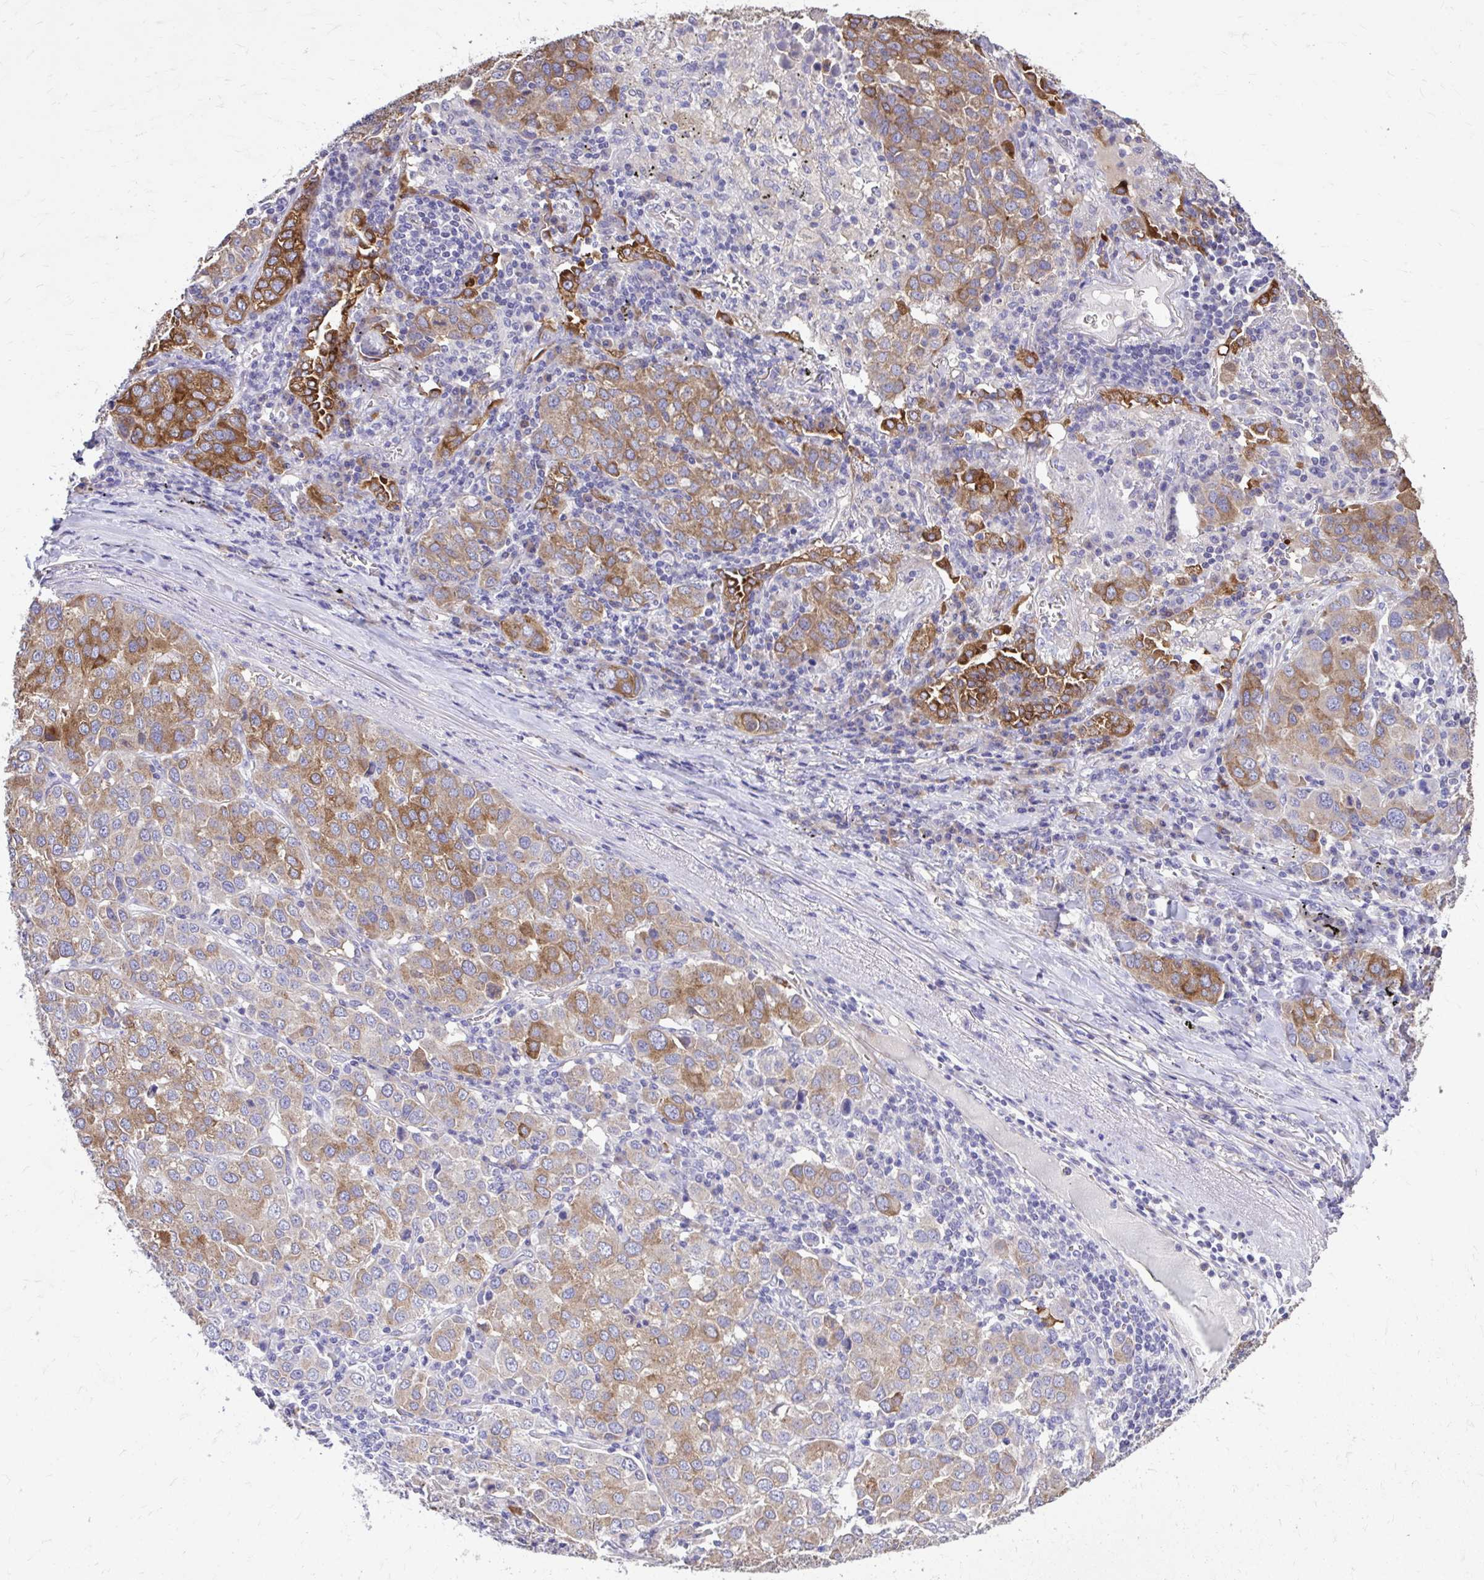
{"staining": {"intensity": "strong", "quantity": "25%-75%", "location": "cytoplasmic/membranous"}, "tissue": "lung cancer", "cell_type": "Tumor cells", "image_type": "cancer", "snomed": [{"axis": "morphology", "description": "Adenocarcinoma, NOS"}, {"axis": "morphology", "description": "Adenocarcinoma, metastatic, NOS"}, {"axis": "topography", "description": "Lymph node"}, {"axis": "topography", "description": "Lung"}], "caption": "DAB immunohistochemical staining of human lung cancer demonstrates strong cytoplasmic/membranous protein staining in about 25%-75% of tumor cells.", "gene": "EPB41L1", "patient": {"sex": "female", "age": 65}}